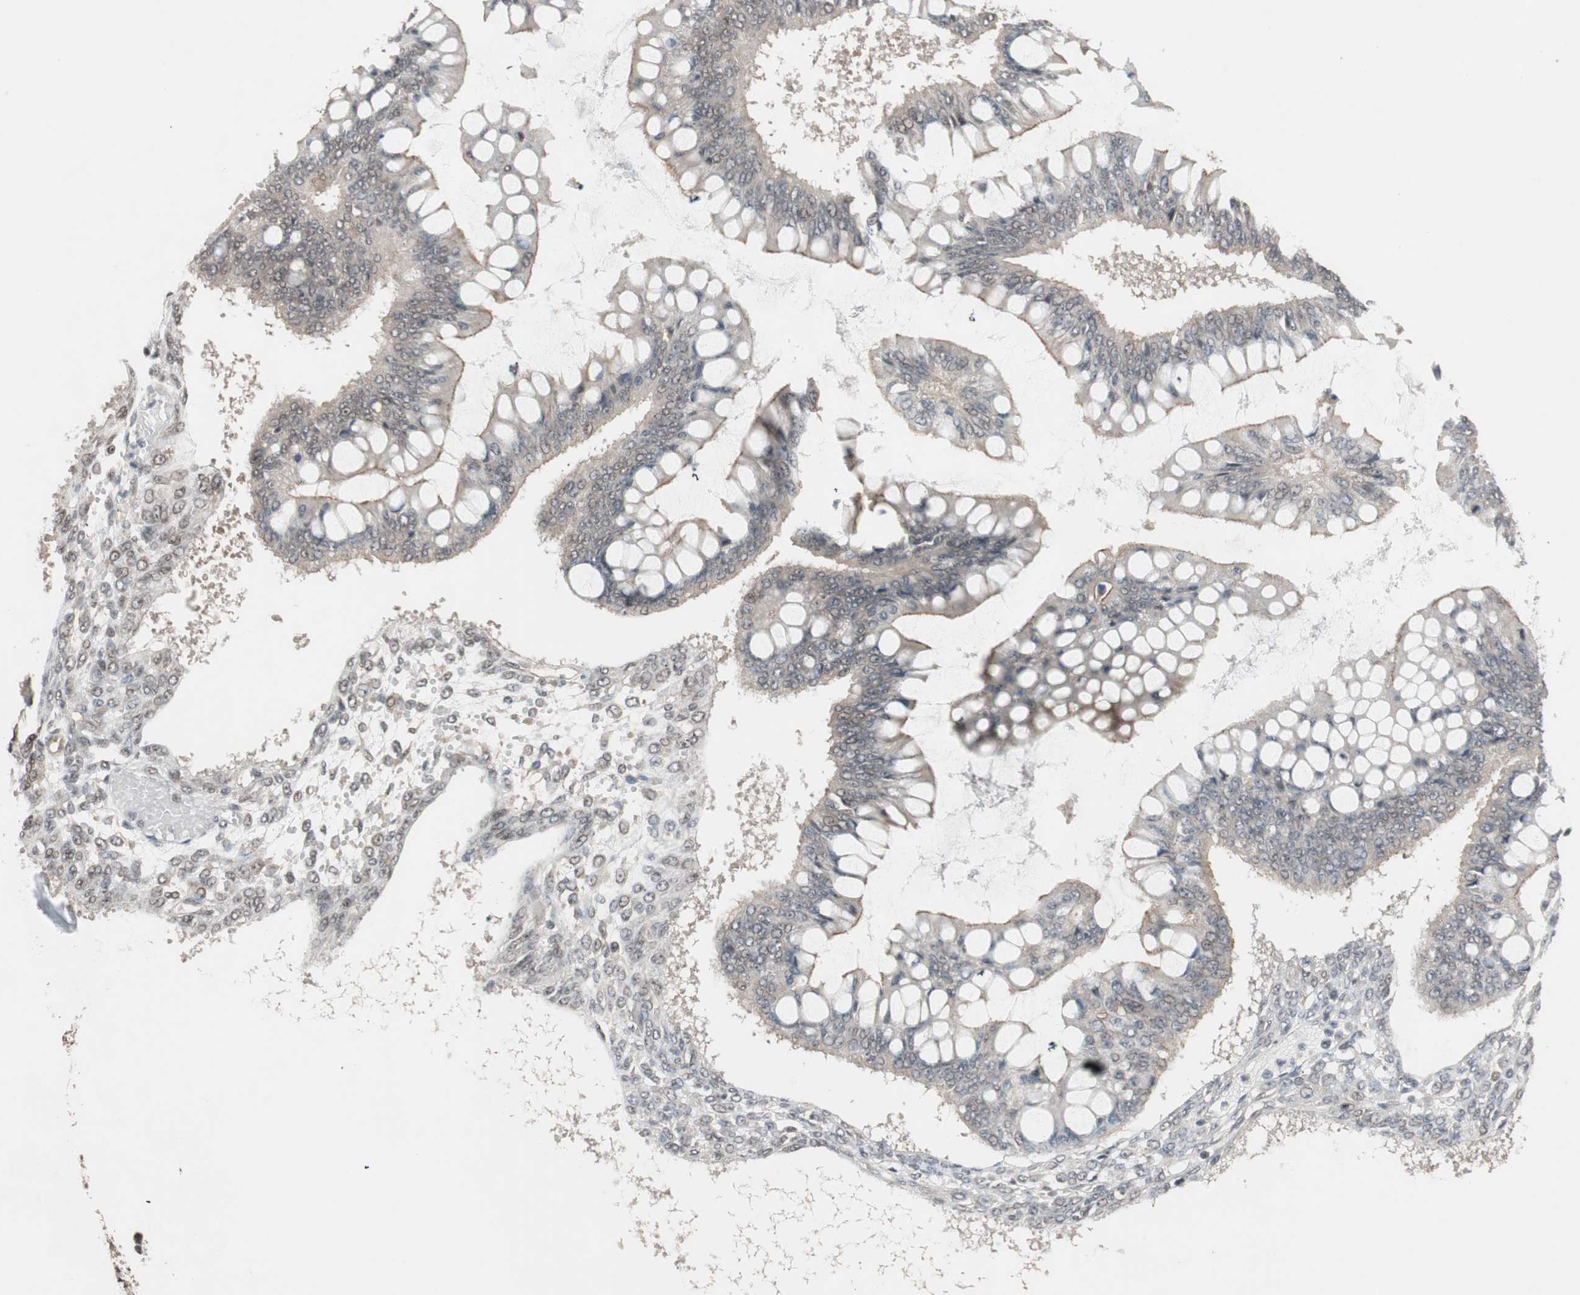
{"staining": {"intensity": "weak", "quantity": "<25%", "location": "cytoplasmic/membranous"}, "tissue": "ovarian cancer", "cell_type": "Tumor cells", "image_type": "cancer", "snomed": [{"axis": "morphology", "description": "Cystadenocarcinoma, mucinous, NOS"}, {"axis": "topography", "description": "Ovary"}], "caption": "Human mucinous cystadenocarcinoma (ovarian) stained for a protein using IHC exhibits no positivity in tumor cells.", "gene": "DRAP1", "patient": {"sex": "female", "age": 73}}